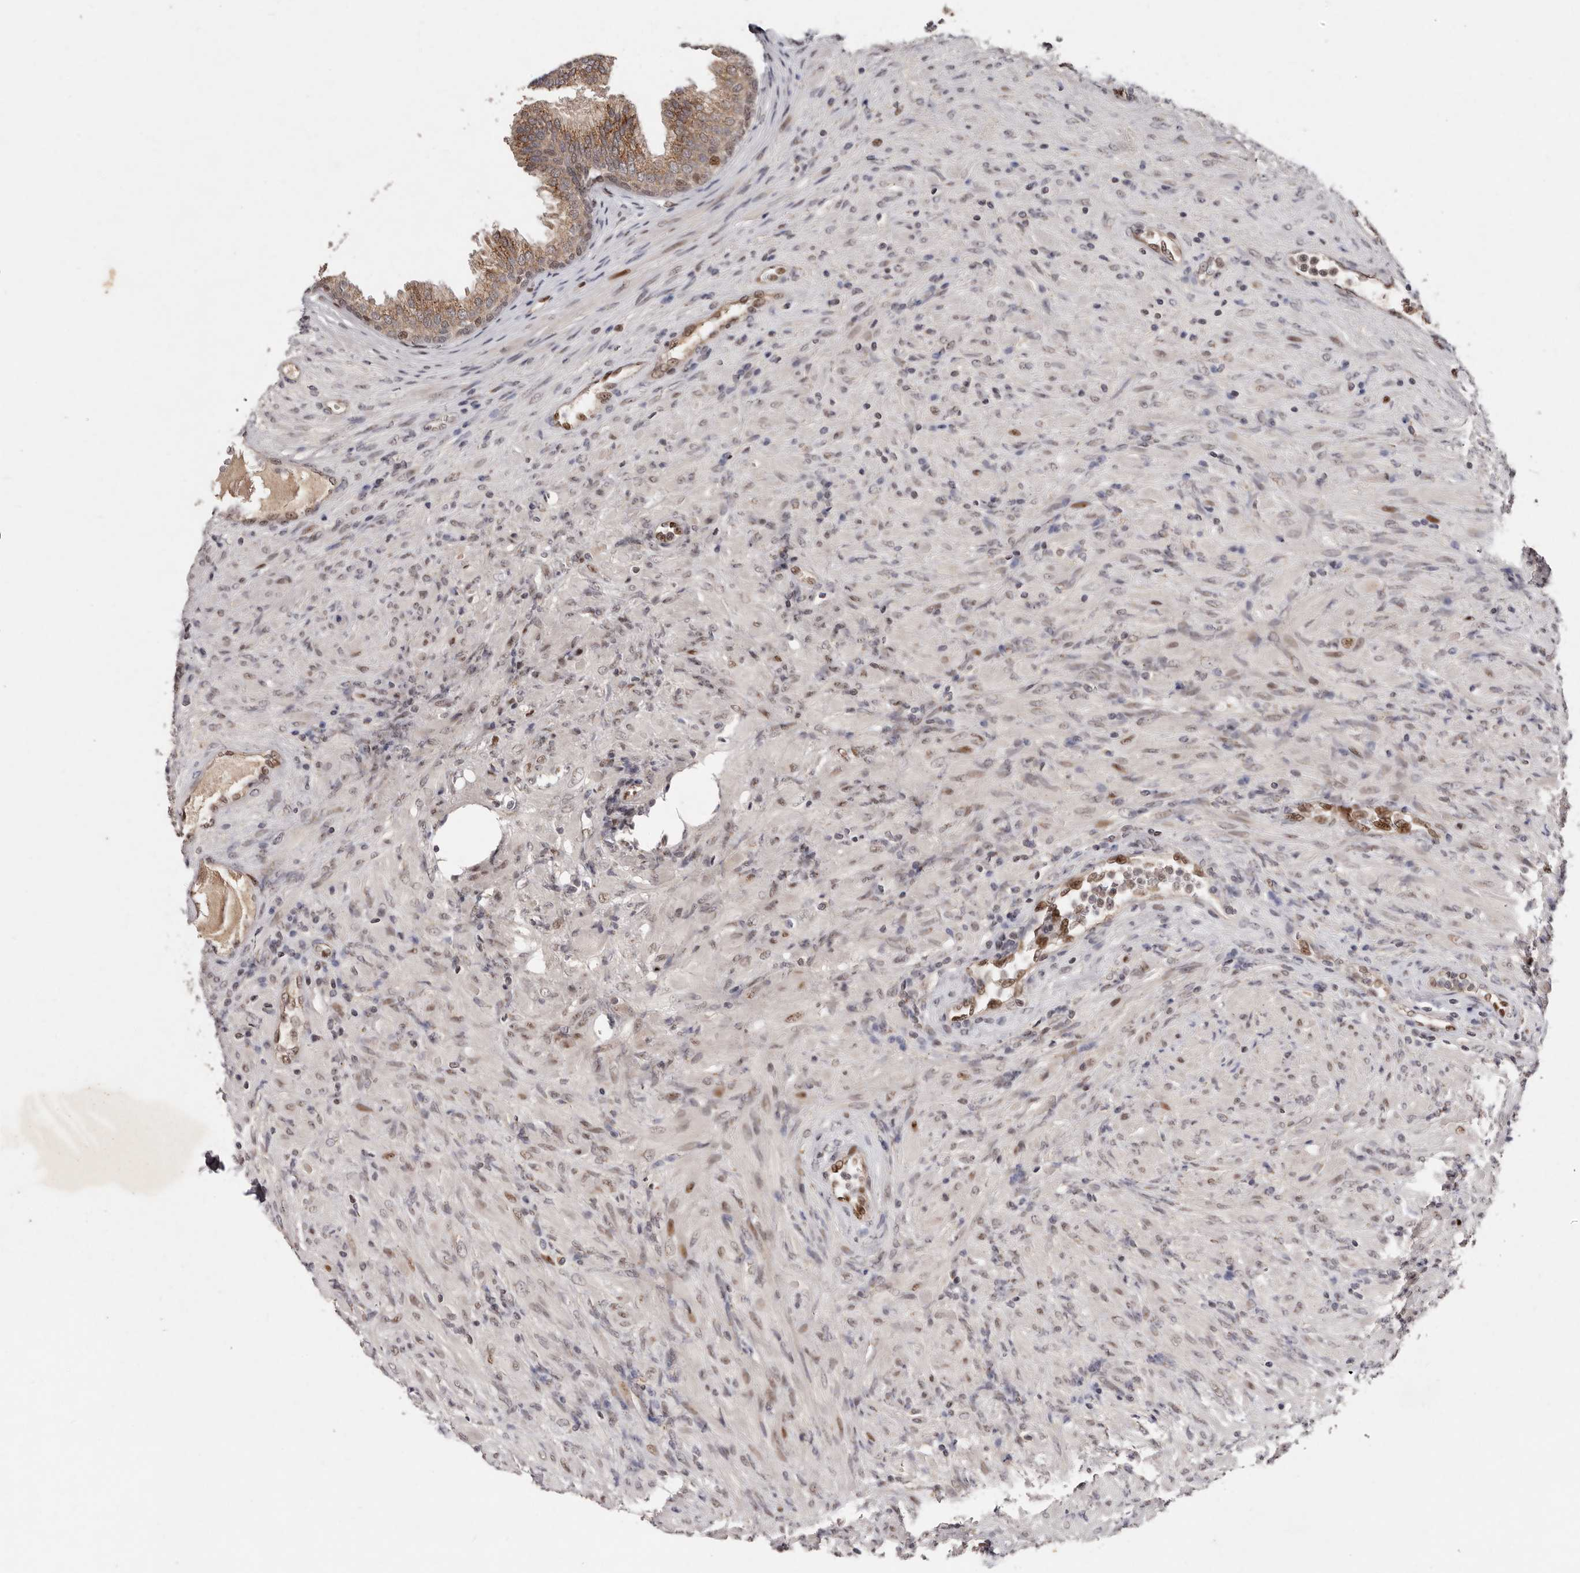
{"staining": {"intensity": "moderate", "quantity": ">75%", "location": "cytoplasmic/membranous"}, "tissue": "prostate", "cell_type": "Glandular cells", "image_type": "normal", "snomed": [{"axis": "morphology", "description": "Normal tissue, NOS"}, {"axis": "topography", "description": "Prostate"}], "caption": "A medium amount of moderate cytoplasmic/membranous expression is seen in approximately >75% of glandular cells in normal prostate. Using DAB (3,3'-diaminobenzidine) (brown) and hematoxylin (blue) stains, captured at high magnification using brightfield microscopy.", "gene": "KLF7", "patient": {"sex": "male", "age": 76}}